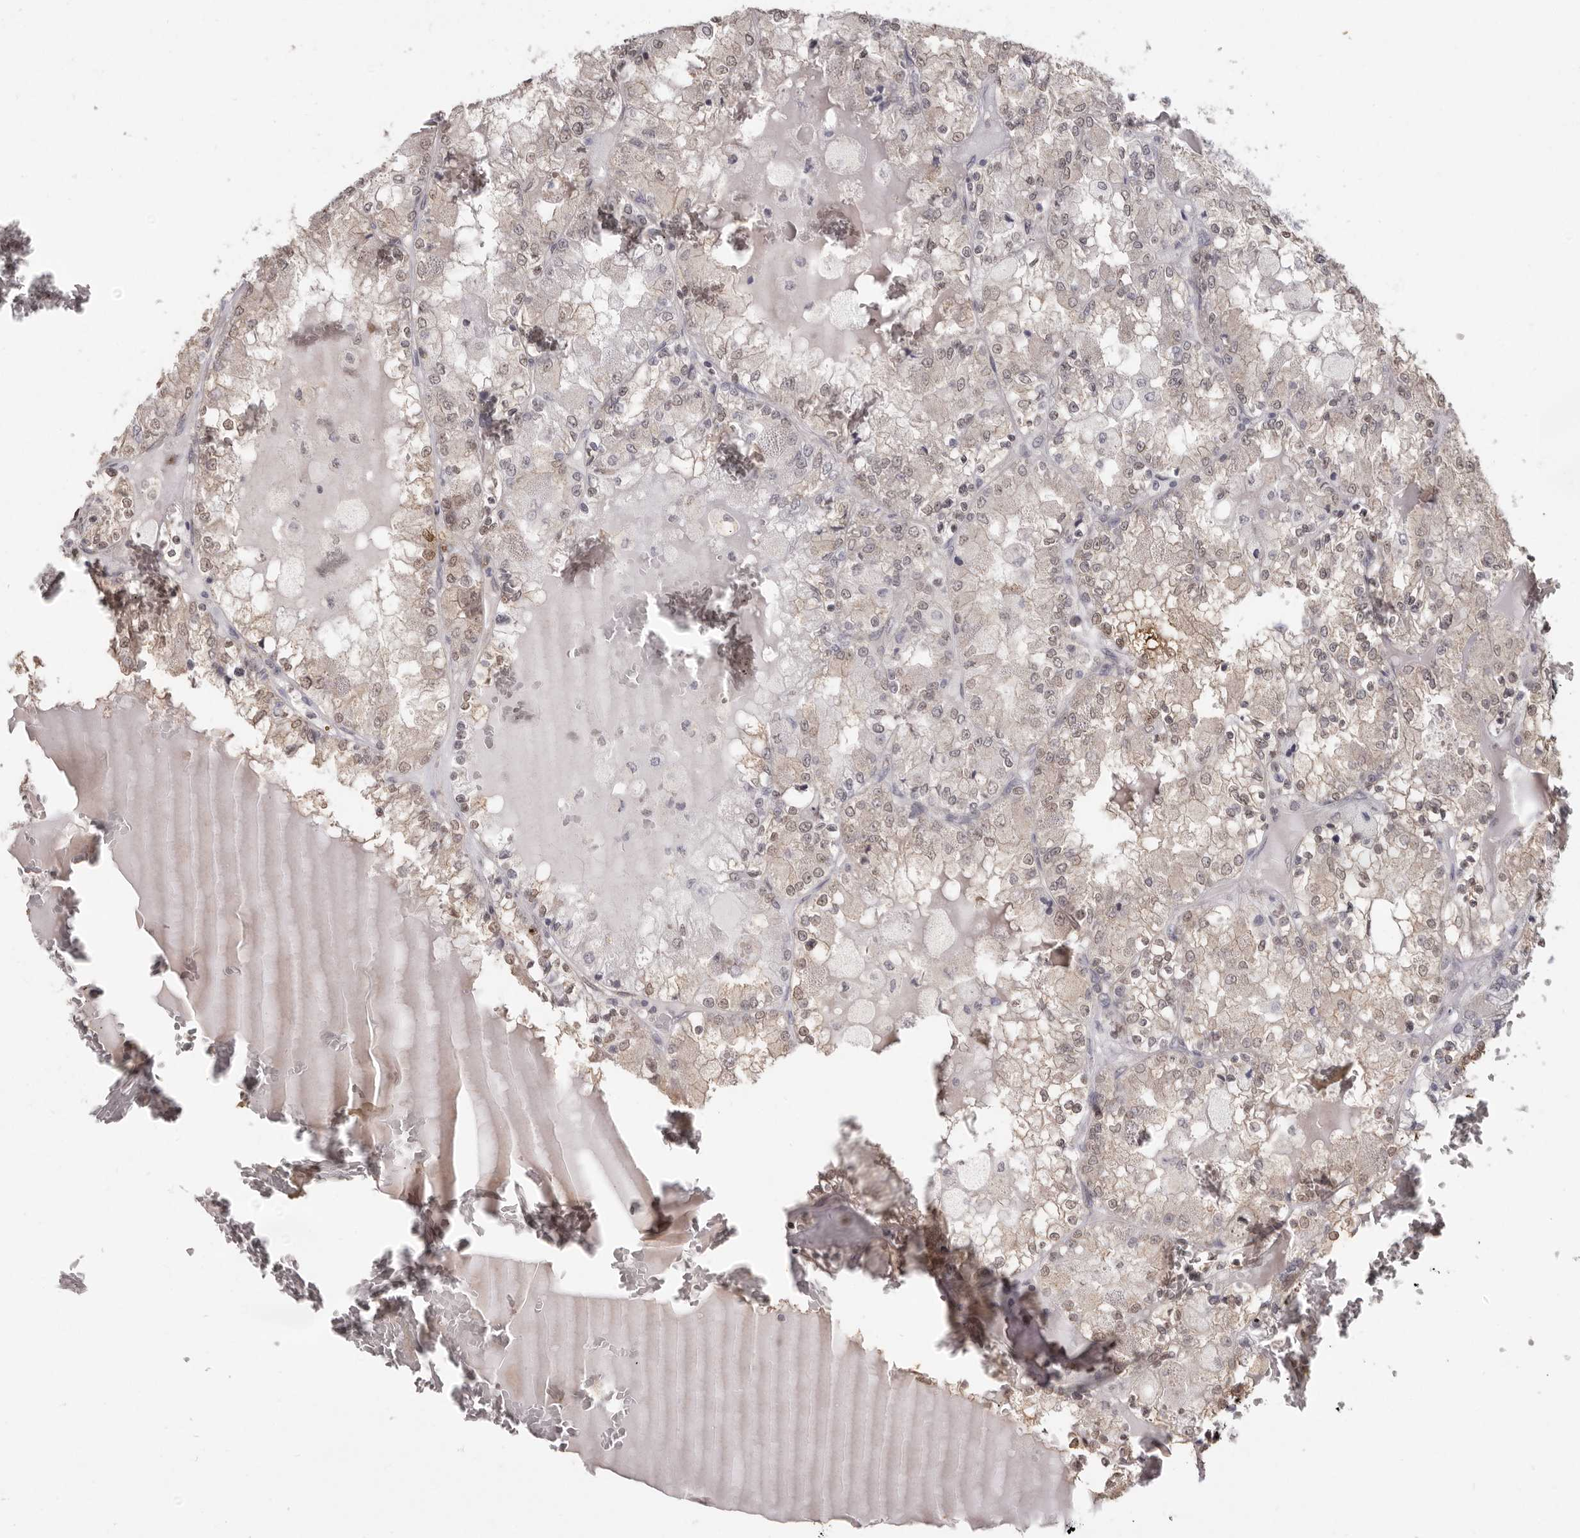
{"staining": {"intensity": "weak", "quantity": ">75%", "location": "cytoplasmic/membranous,nuclear"}, "tissue": "renal cancer", "cell_type": "Tumor cells", "image_type": "cancer", "snomed": [{"axis": "morphology", "description": "Adenocarcinoma, NOS"}, {"axis": "topography", "description": "Kidney"}], "caption": "Tumor cells demonstrate weak cytoplasmic/membranous and nuclear positivity in about >75% of cells in renal cancer. (Stains: DAB (3,3'-diaminobenzidine) in brown, nuclei in blue, Microscopy: brightfield microscopy at high magnification).", "gene": "LINGO2", "patient": {"sex": "female", "age": 56}}